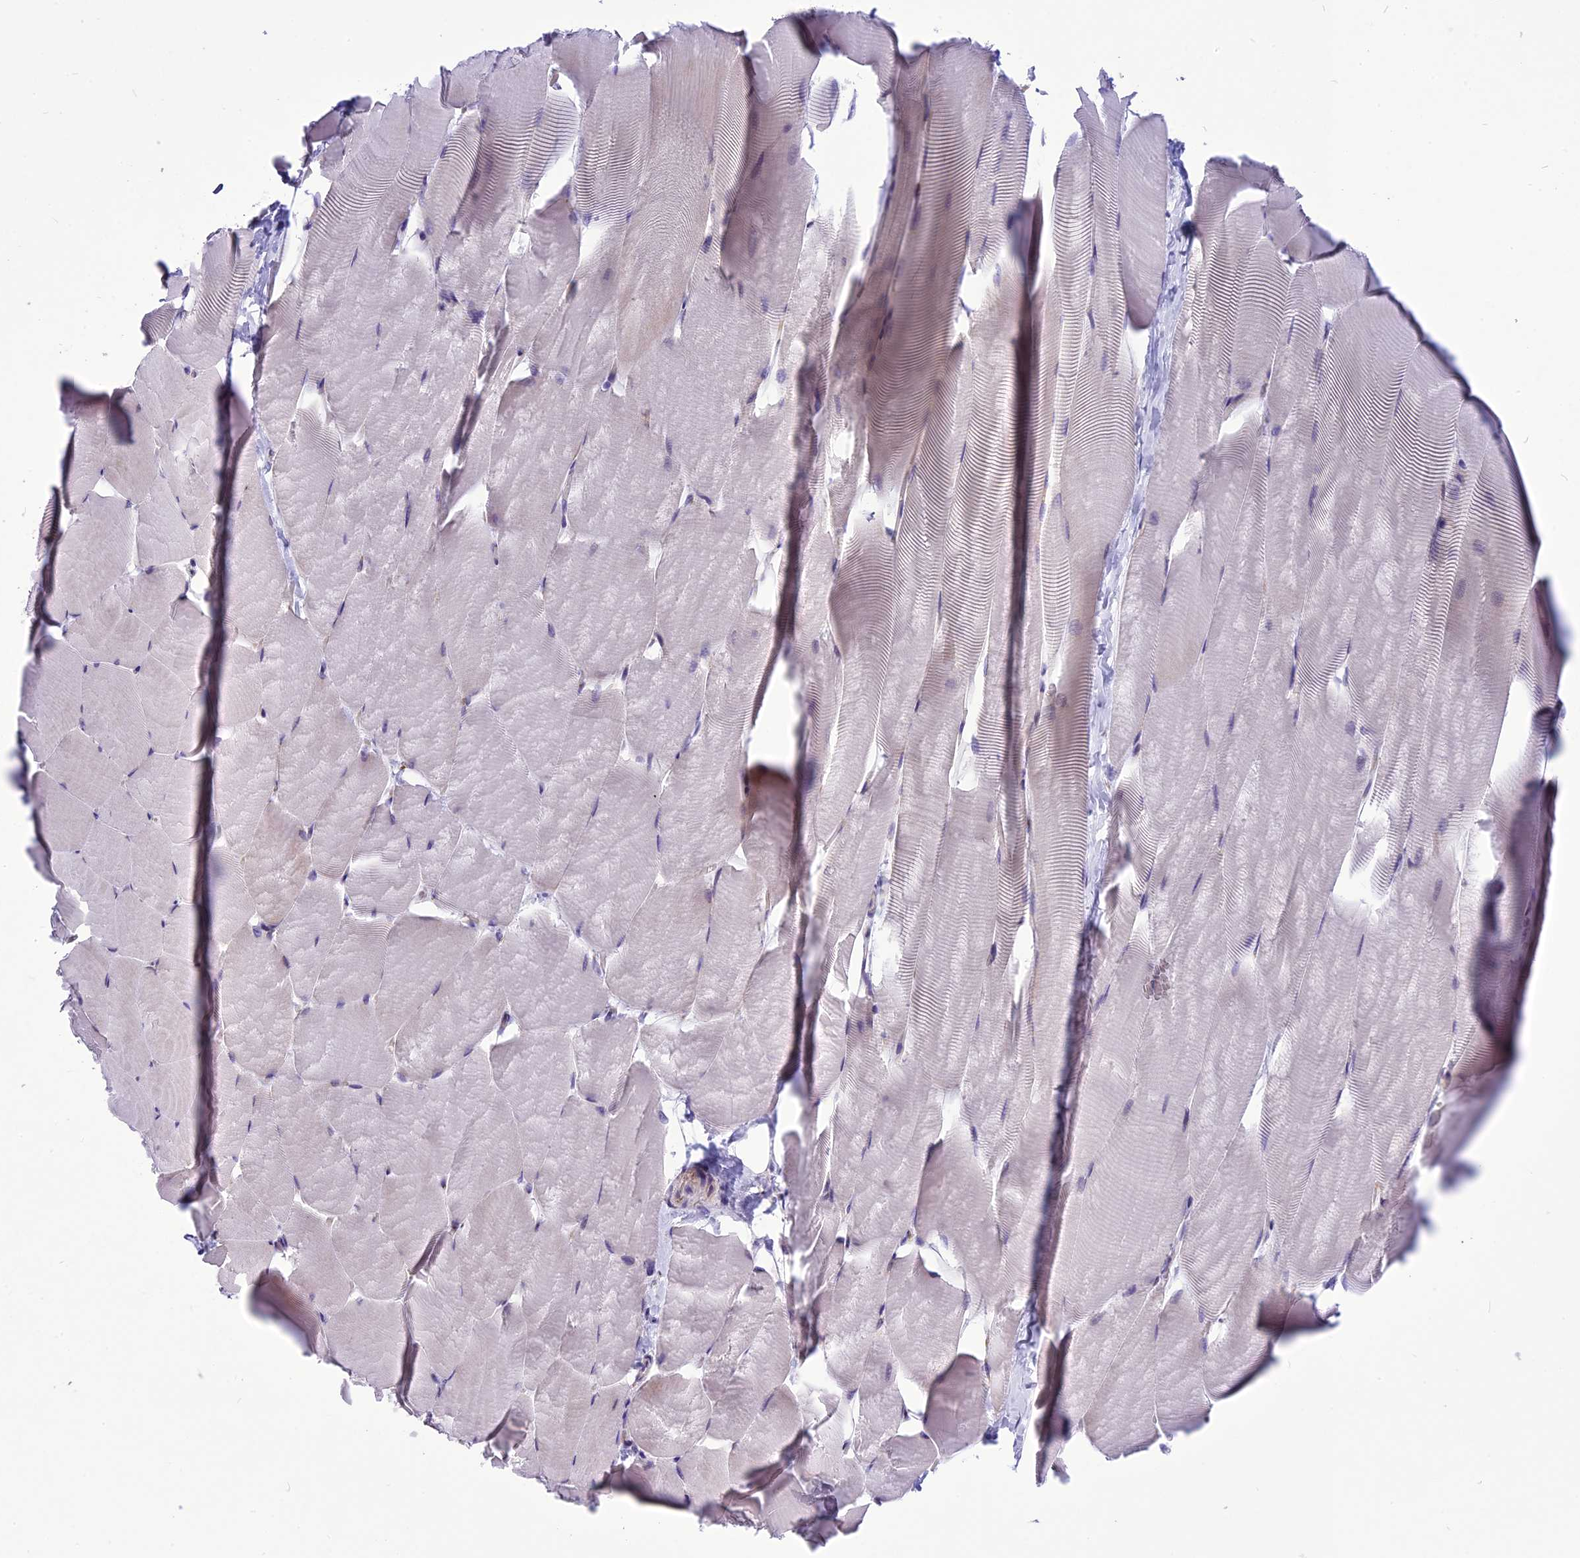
{"staining": {"intensity": "negative", "quantity": "none", "location": "none"}, "tissue": "skeletal muscle", "cell_type": "Myocytes", "image_type": "normal", "snomed": [{"axis": "morphology", "description": "Normal tissue, NOS"}, {"axis": "topography", "description": "Skeletal muscle"}], "caption": "DAB (3,3'-diaminobenzidine) immunohistochemical staining of unremarkable skeletal muscle shows no significant positivity in myocytes. The staining is performed using DAB brown chromogen with nuclei counter-stained in using hematoxylin.", "gene": "PSMF1", "patient": {"sex": "male", "age": 25}}